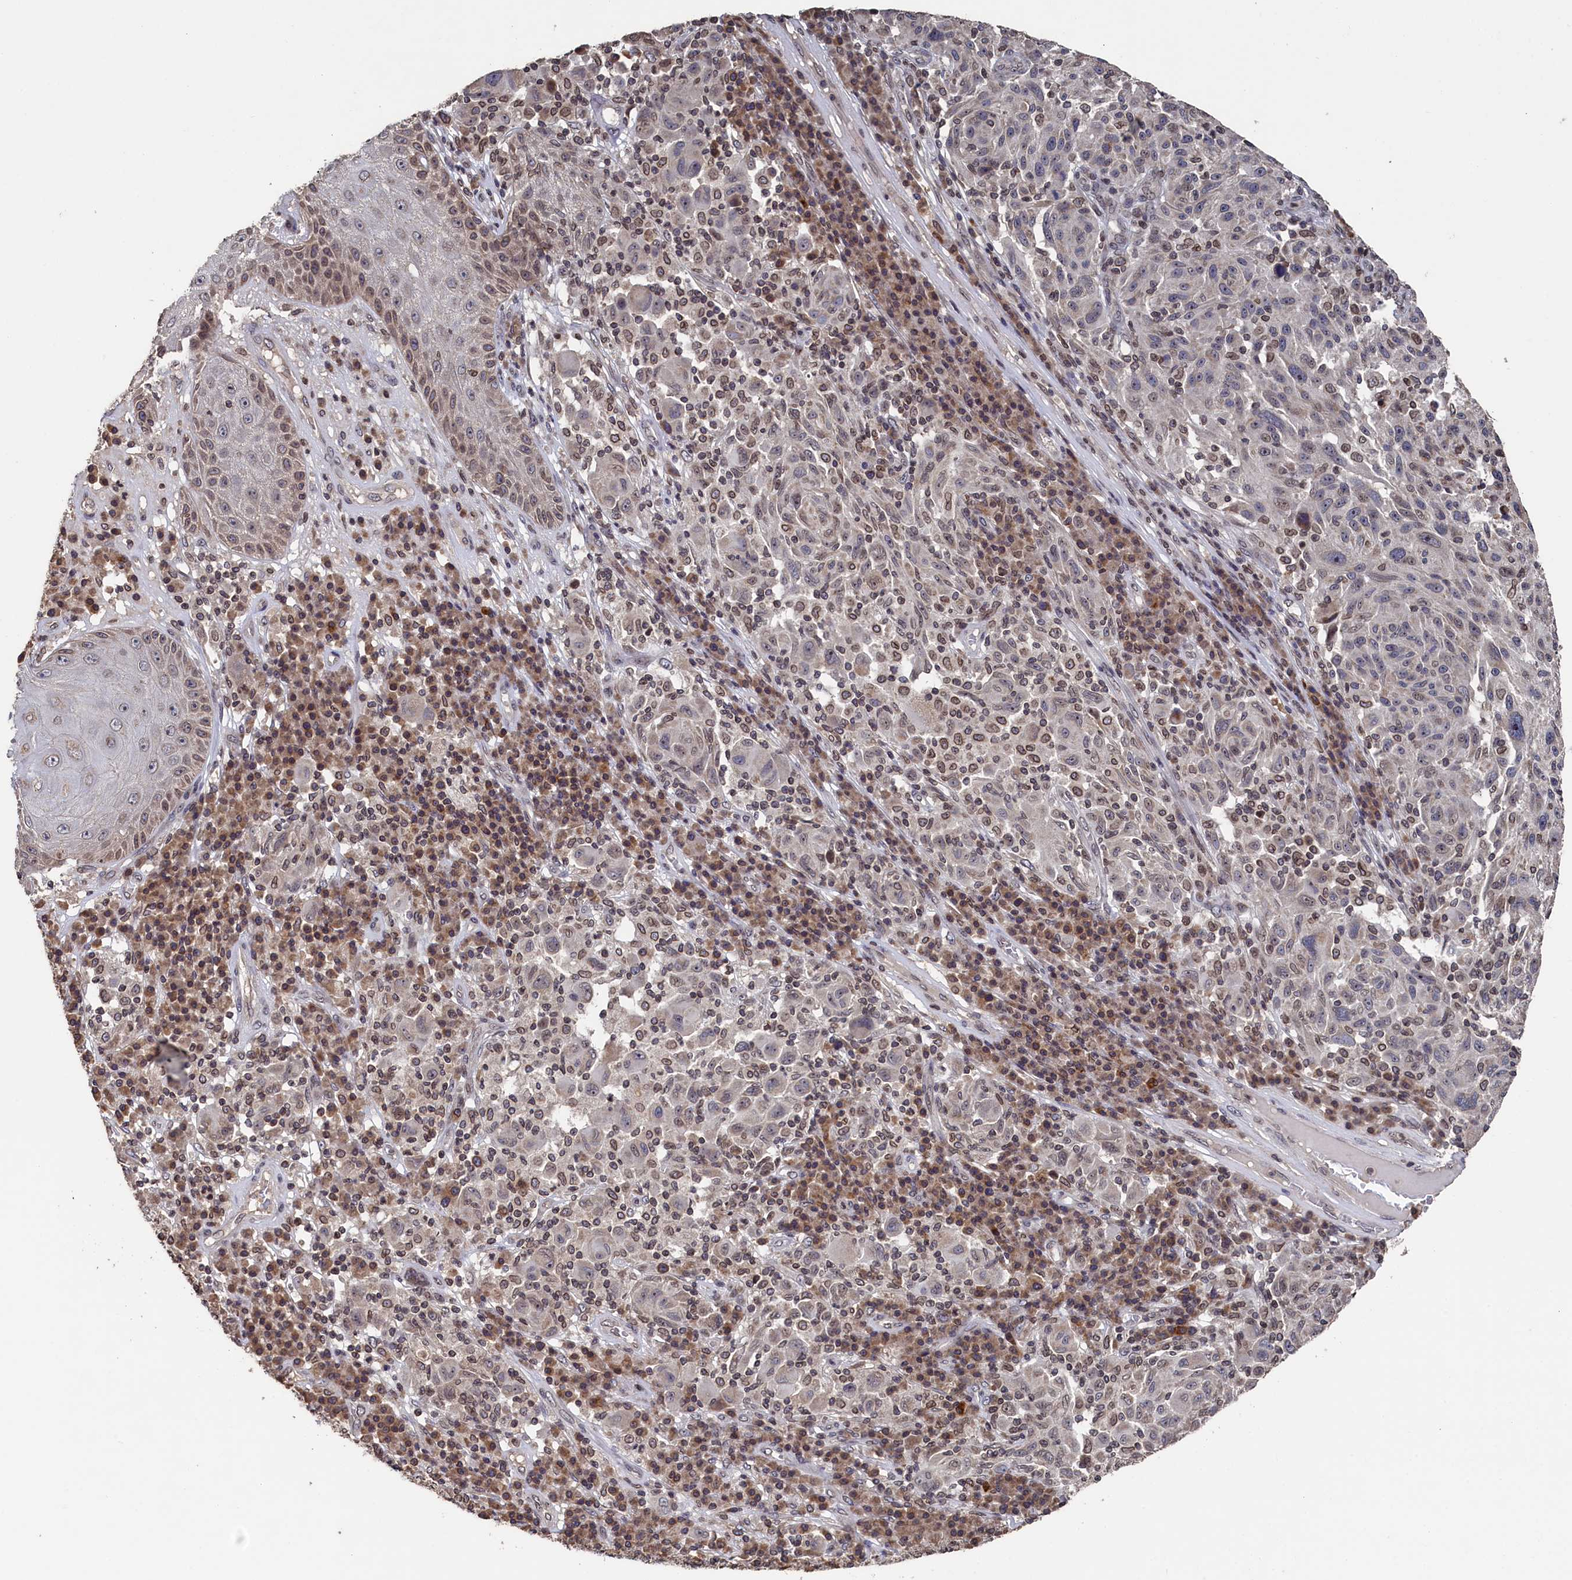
{"staining": {"intensity": "negative", "quantity": "none", "location": "none"}, "tissue": "melanoma", "cell_type": "Tumor cells", "image_type": "cancer", "snomed": [{"axis": "morphology", "description": "Malignant melanoma, NOS"}, {"axis": "topography", "description": "Skin"}], "caption": "High power microscopy histopathology image of an immunohistochemistry histopathology image of melanoma, revealing no significant positivity in tumor cells.", "gene": "ANKEF1", "patient": {"sex": "male", "age": 53}}